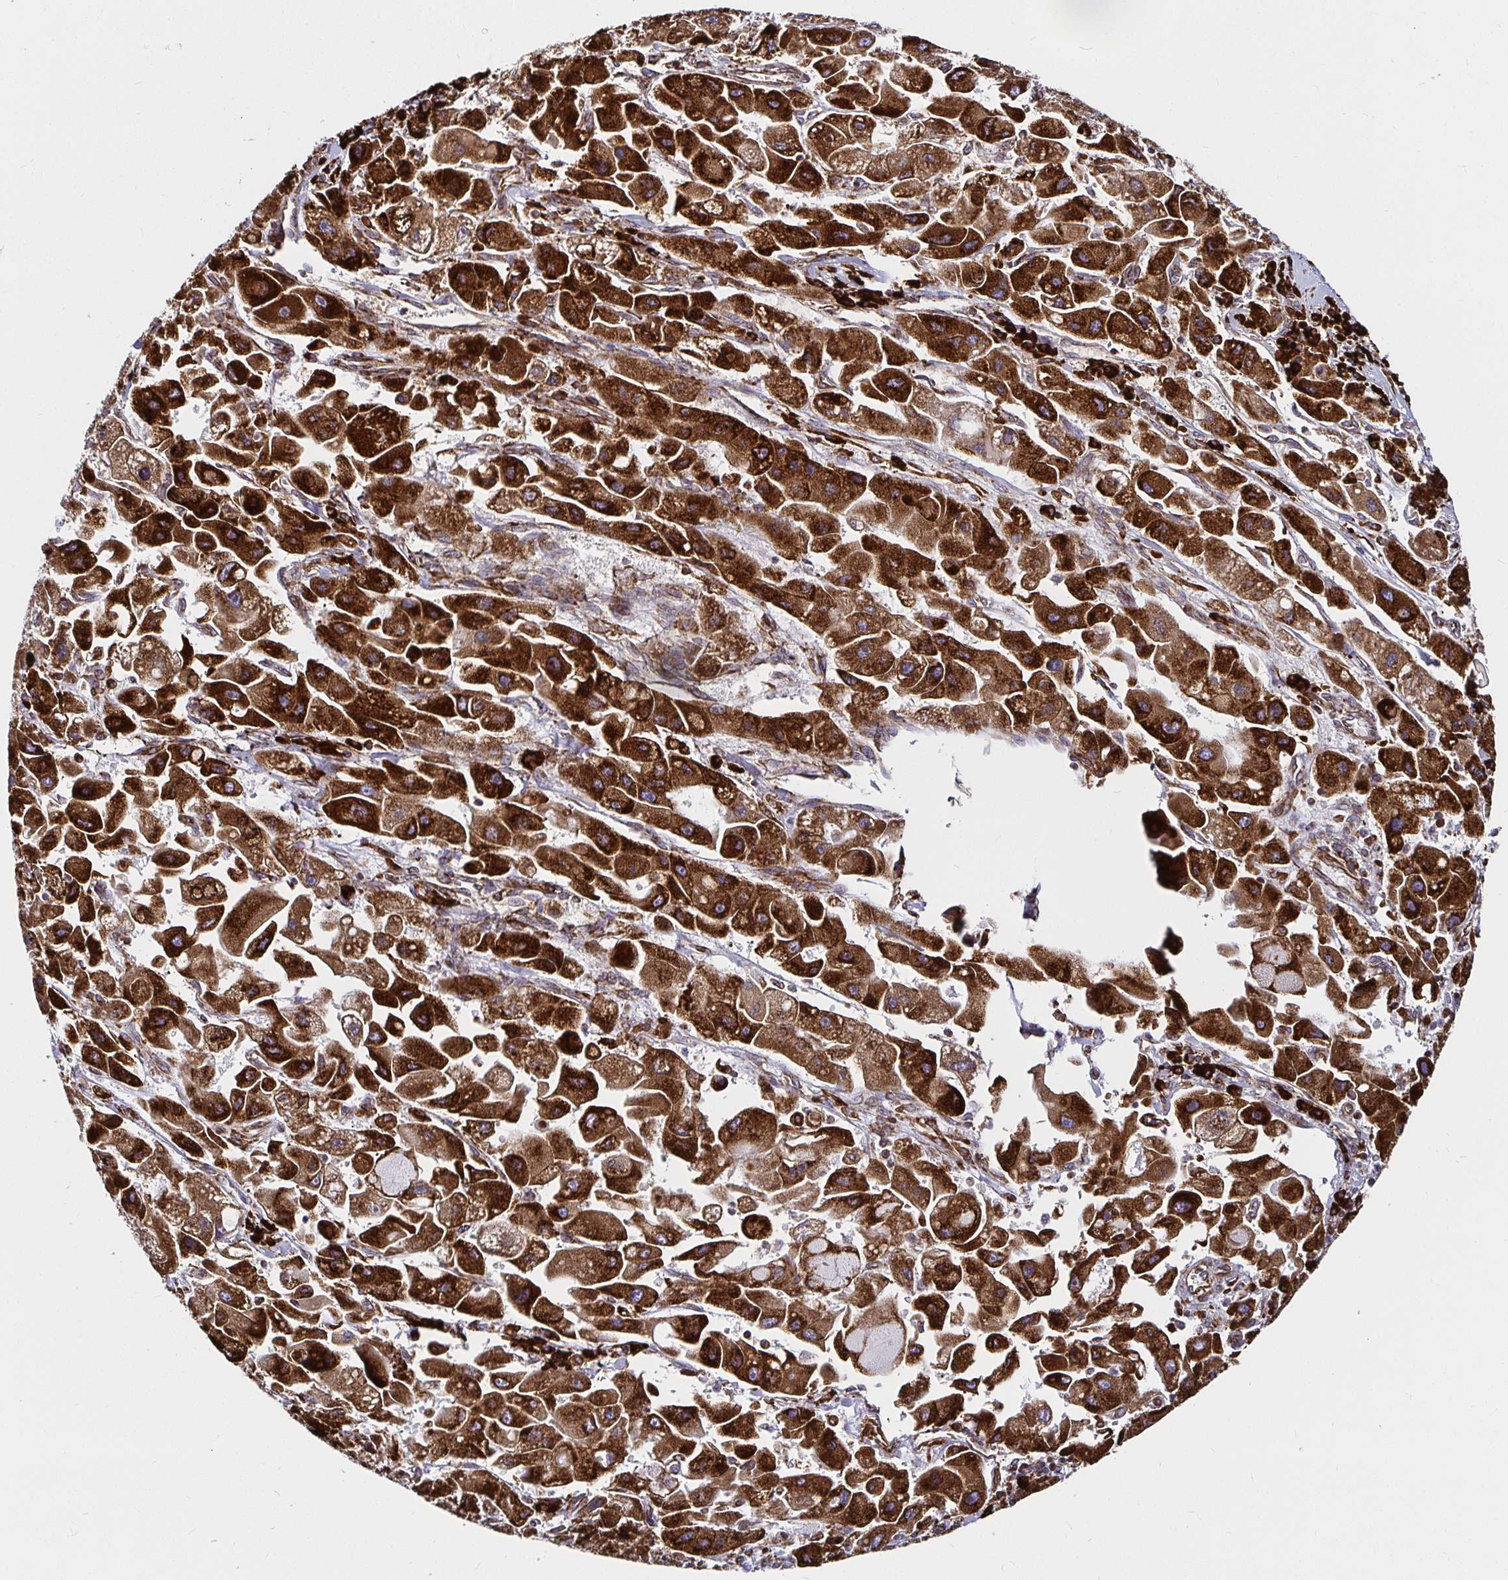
{"staining": {"intensity": "strong", "quantity": ">75%", "location": "cytoplasmic/membranous"}, "tissue": "liver cancer", "cell_type": "Tumor cells", "image_type": "cancer", "snomed": [{"axis": "morphology", "description": "Carcinoma, Hepatocellular, NOS"}, {"axis": "topography", "description": "Liver"}], "caption": "DAB (3,3'-diaminobenzidine) immunohistochemical staining of human liver hepatocellular carcinoma reveals strong cytoplasmic/membranous protein staining in approximately >75% of tumor cells.", "gene": "SMYD3", "patient": {"sex": "male", "age": 24}}